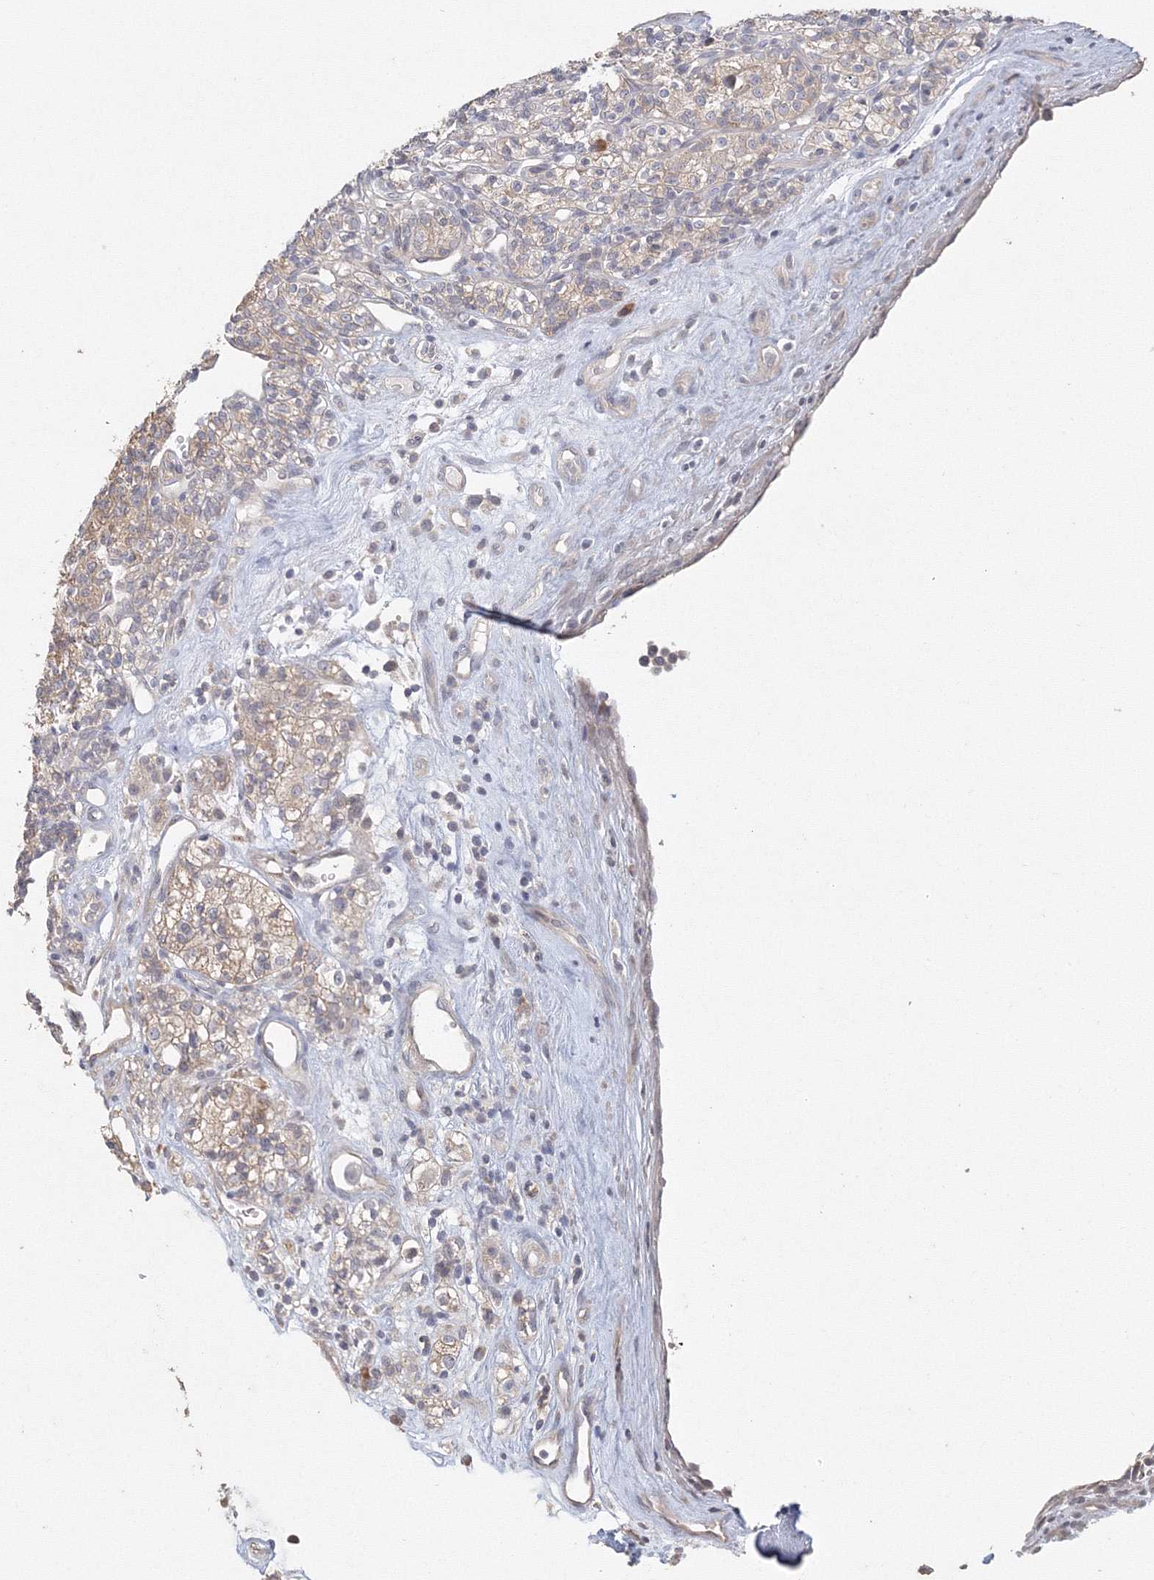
{"staining": {"intensity": "weak", "quantity": "25%-75%", "location": "cytoplasmic/membranous"}, "tissue": "renal cancer", "cell_type": "Tumor cells", "image_type": "cancer", "snomed": [{"axis": "morphology", "description": "Adenocarcinoma, NOS"}, {"axis": "topography", "description": "Kidney"}], "caption": "There is low levels of weak cytoplasmic/membranous expression in tumor cells of renal cancer, as demonstrated by immunohistochemical staining (brown color).", "gene": "TACC2", "patient": {"sex": "male", "age": 77}}